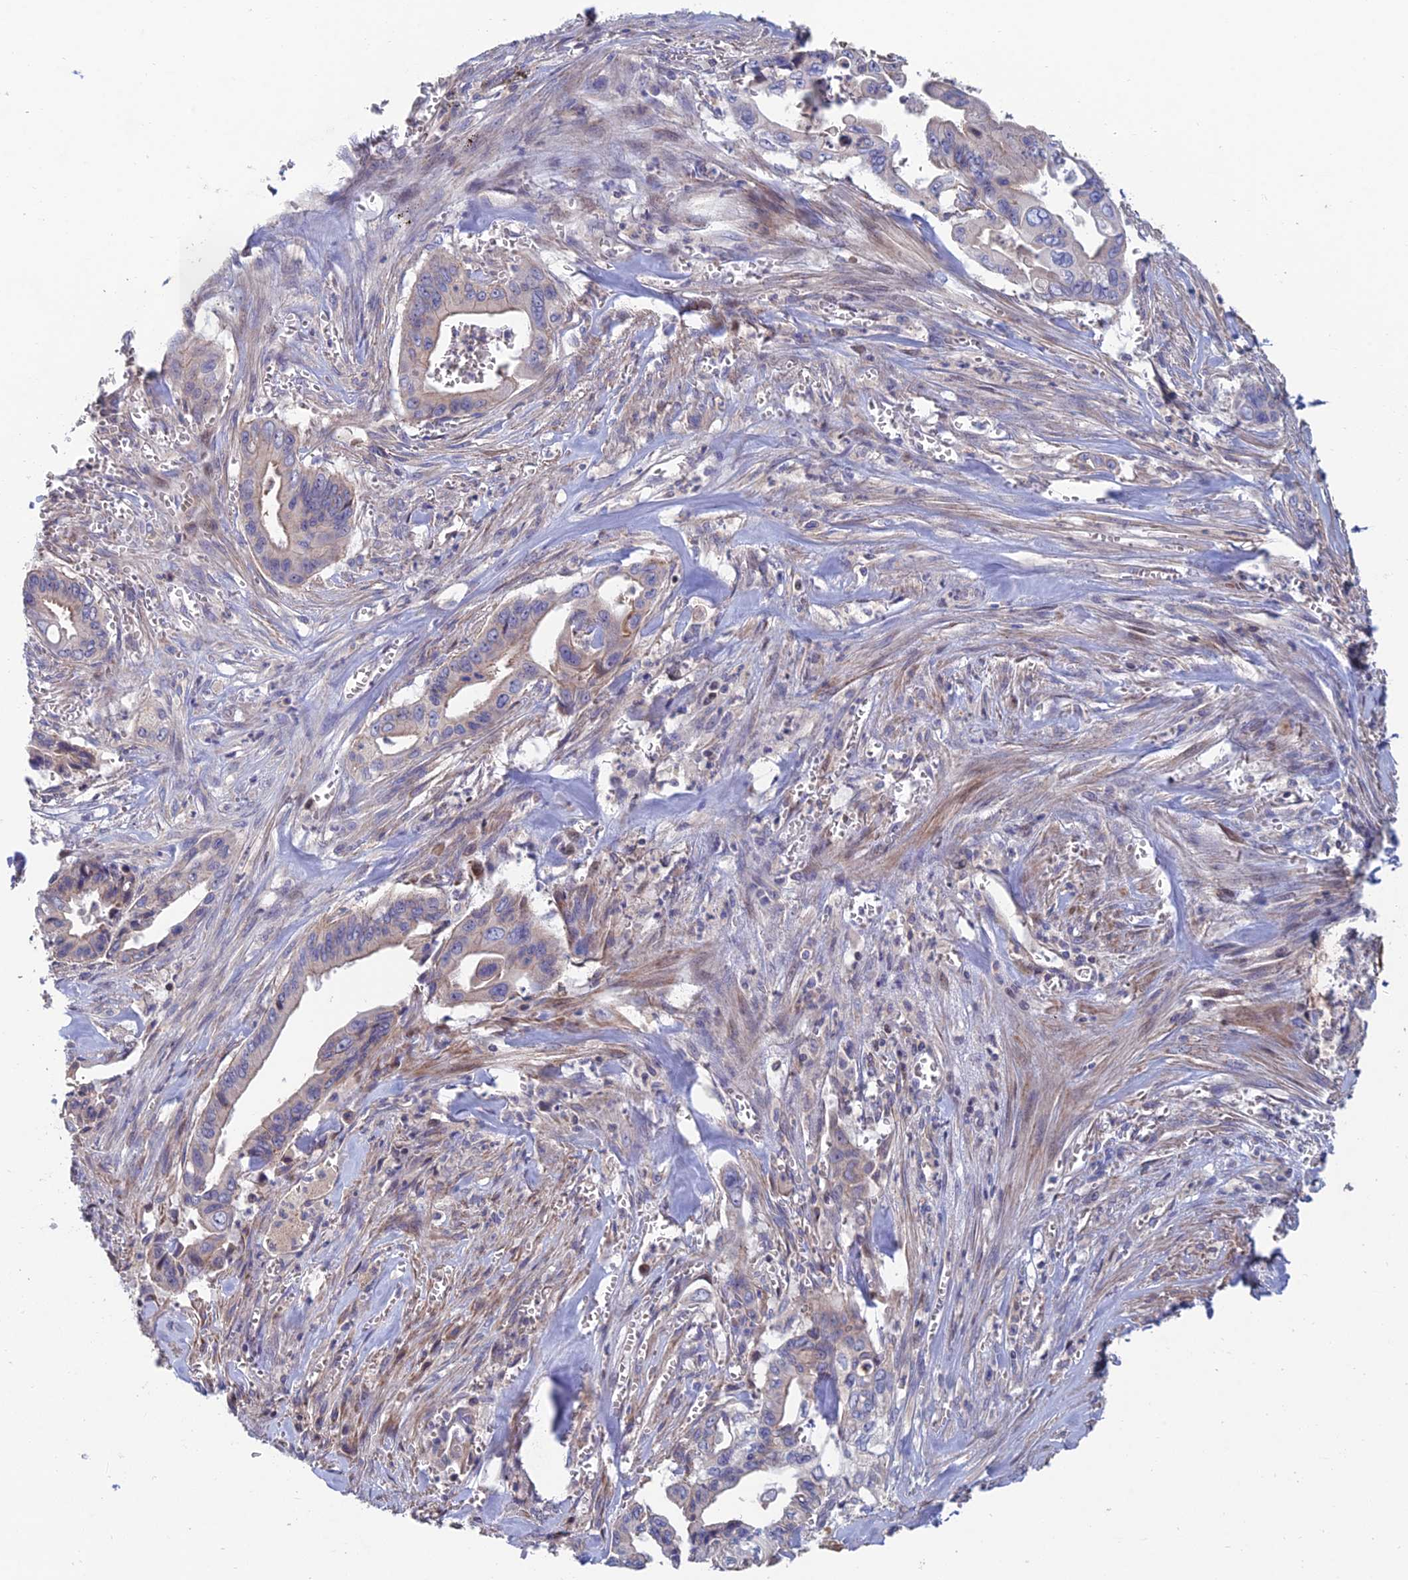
{"staining": {"intensity": "weak", "quantity": "<25%", "location": "cytoplasmic/membranous"}, "tissue": "pancreatic cancer", "cell_type": "Tumor cells", "image_type": "cancer", "snomed": [{"axis": "morphology", "description": "Adenocarcinoma, NOS"}, {"axis": "topography", "description": "Pancreas"}], "caption": "The photomicrograph shows no significant positivity in tumor cells of pancreatic cancer.", "gene": "USP37", "patient": {"sex": "male", "age": 59}}